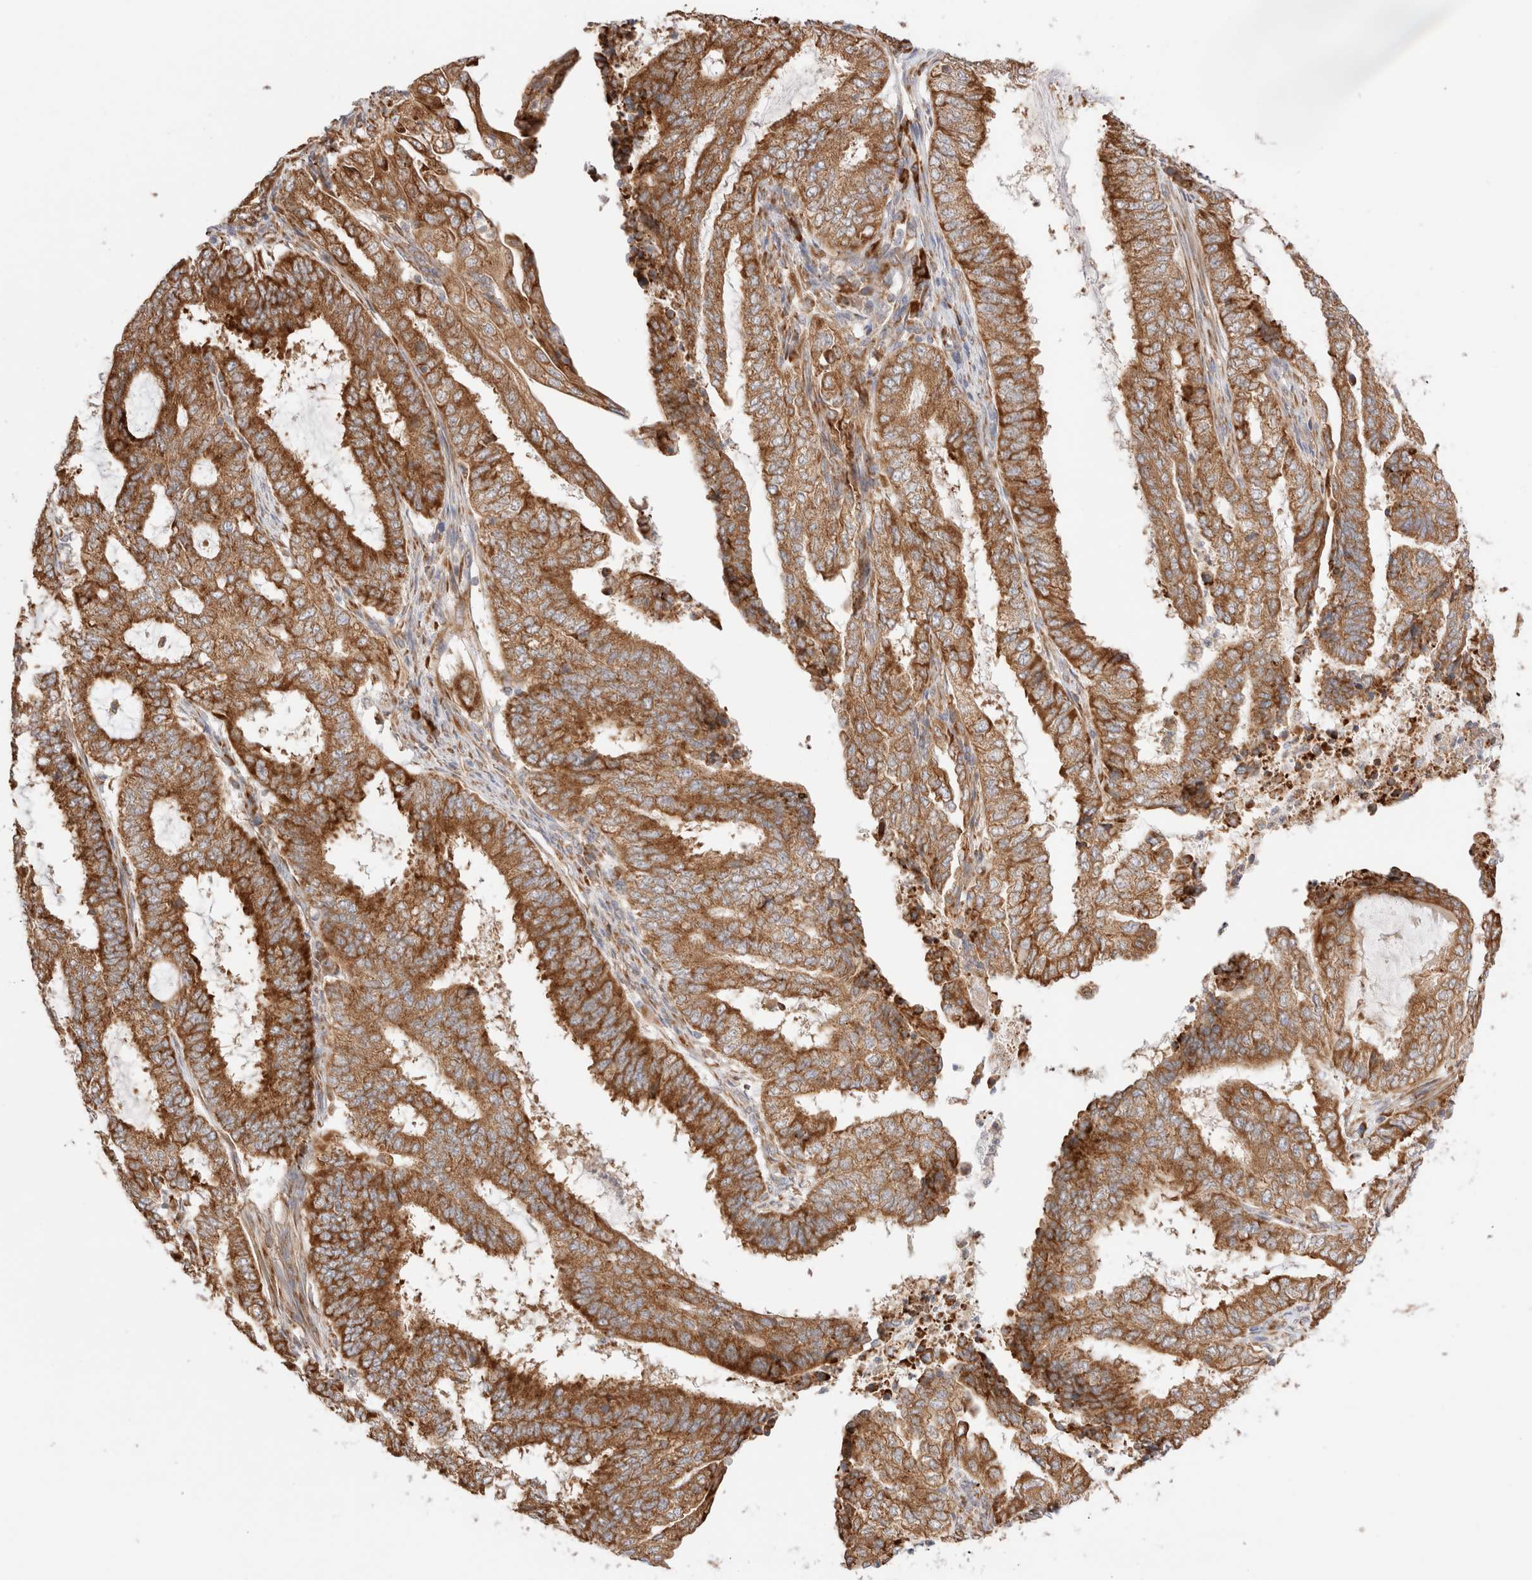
{"staining": {"intensity": "strong", "quantity": ">75%", "location": "cytoplasmic/membranous"}, "tissue": "endometrial cancer", "cell_type": "Tumor cells", "image_type": "cancer", "snomed": [{"axis": "morphology", "description": "Adenocarcinoma, NOS"}, {"axis": "topography", "description": "Endometrium"}], "caption": "There is high levels of strong cytoplasmic/membranous positivity in tumor cells of endometrial adenocarcinoma, as demonstrated by immunohistochemical staining (brown color).", "gene": "UTS2B", "patient": {"sex": "female", "age": 51}}